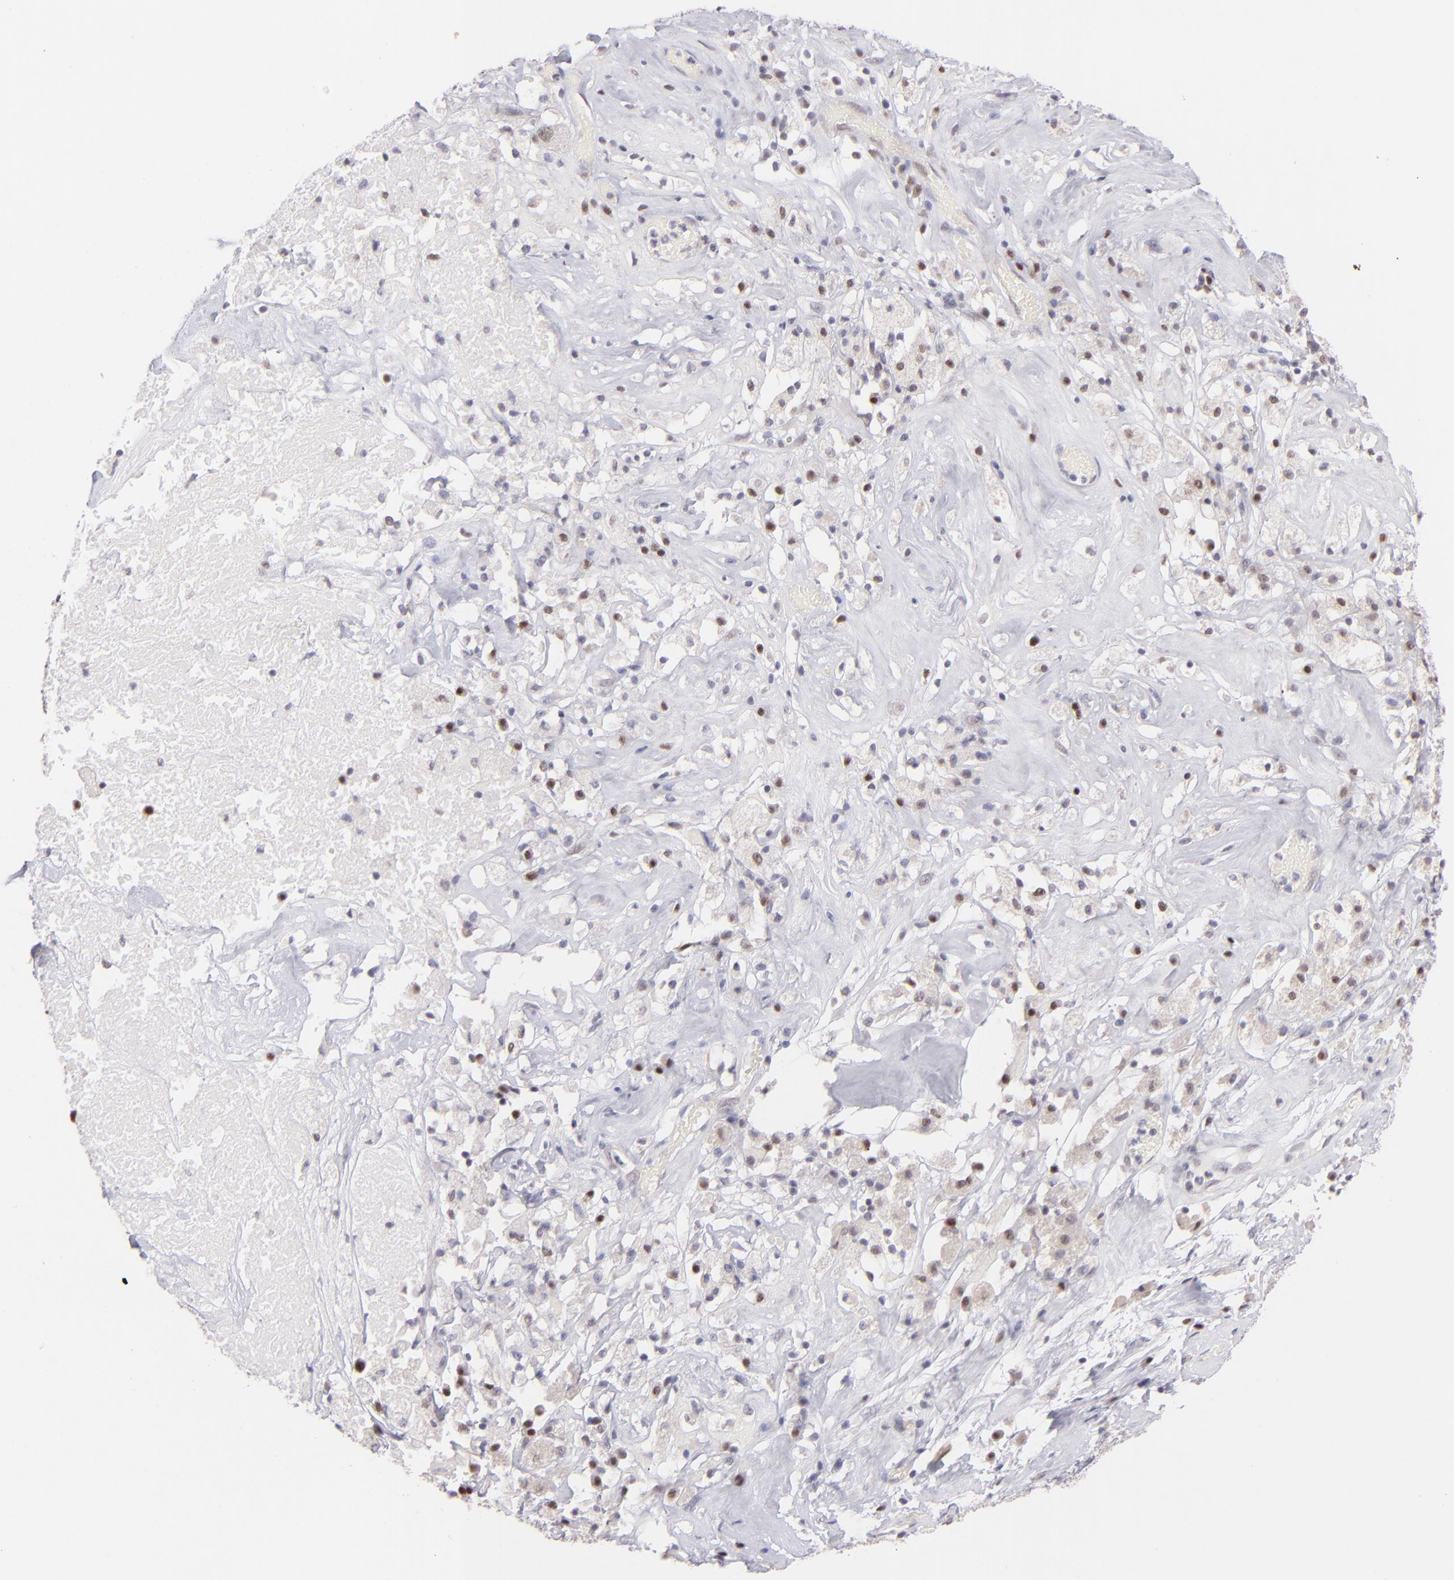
{"staining": {"intensity": "weak", "quantity": "25%-75%", "location": "nuclear"}, "tissue": "ovarian cancer", "cell_type": "Tumor cells", "image_type": "cancer", "snomed": [{"axis": "morphology", "description": "Normal tissue, NOS"}, {"axis": "morphology", "description": "Cystadenocarcinoma, serous, NOS"}, {"axis": "topography", "description": "Ovary"}], "caption": "This is a histology image of immunohistochemistry staining of ovarian cancer (serous cystadenocarcinoma), which shows weak staining in the nuclear of tumor cells.", "gene": "POU2F1", "patient": {"sex": "female", "age": 62}}